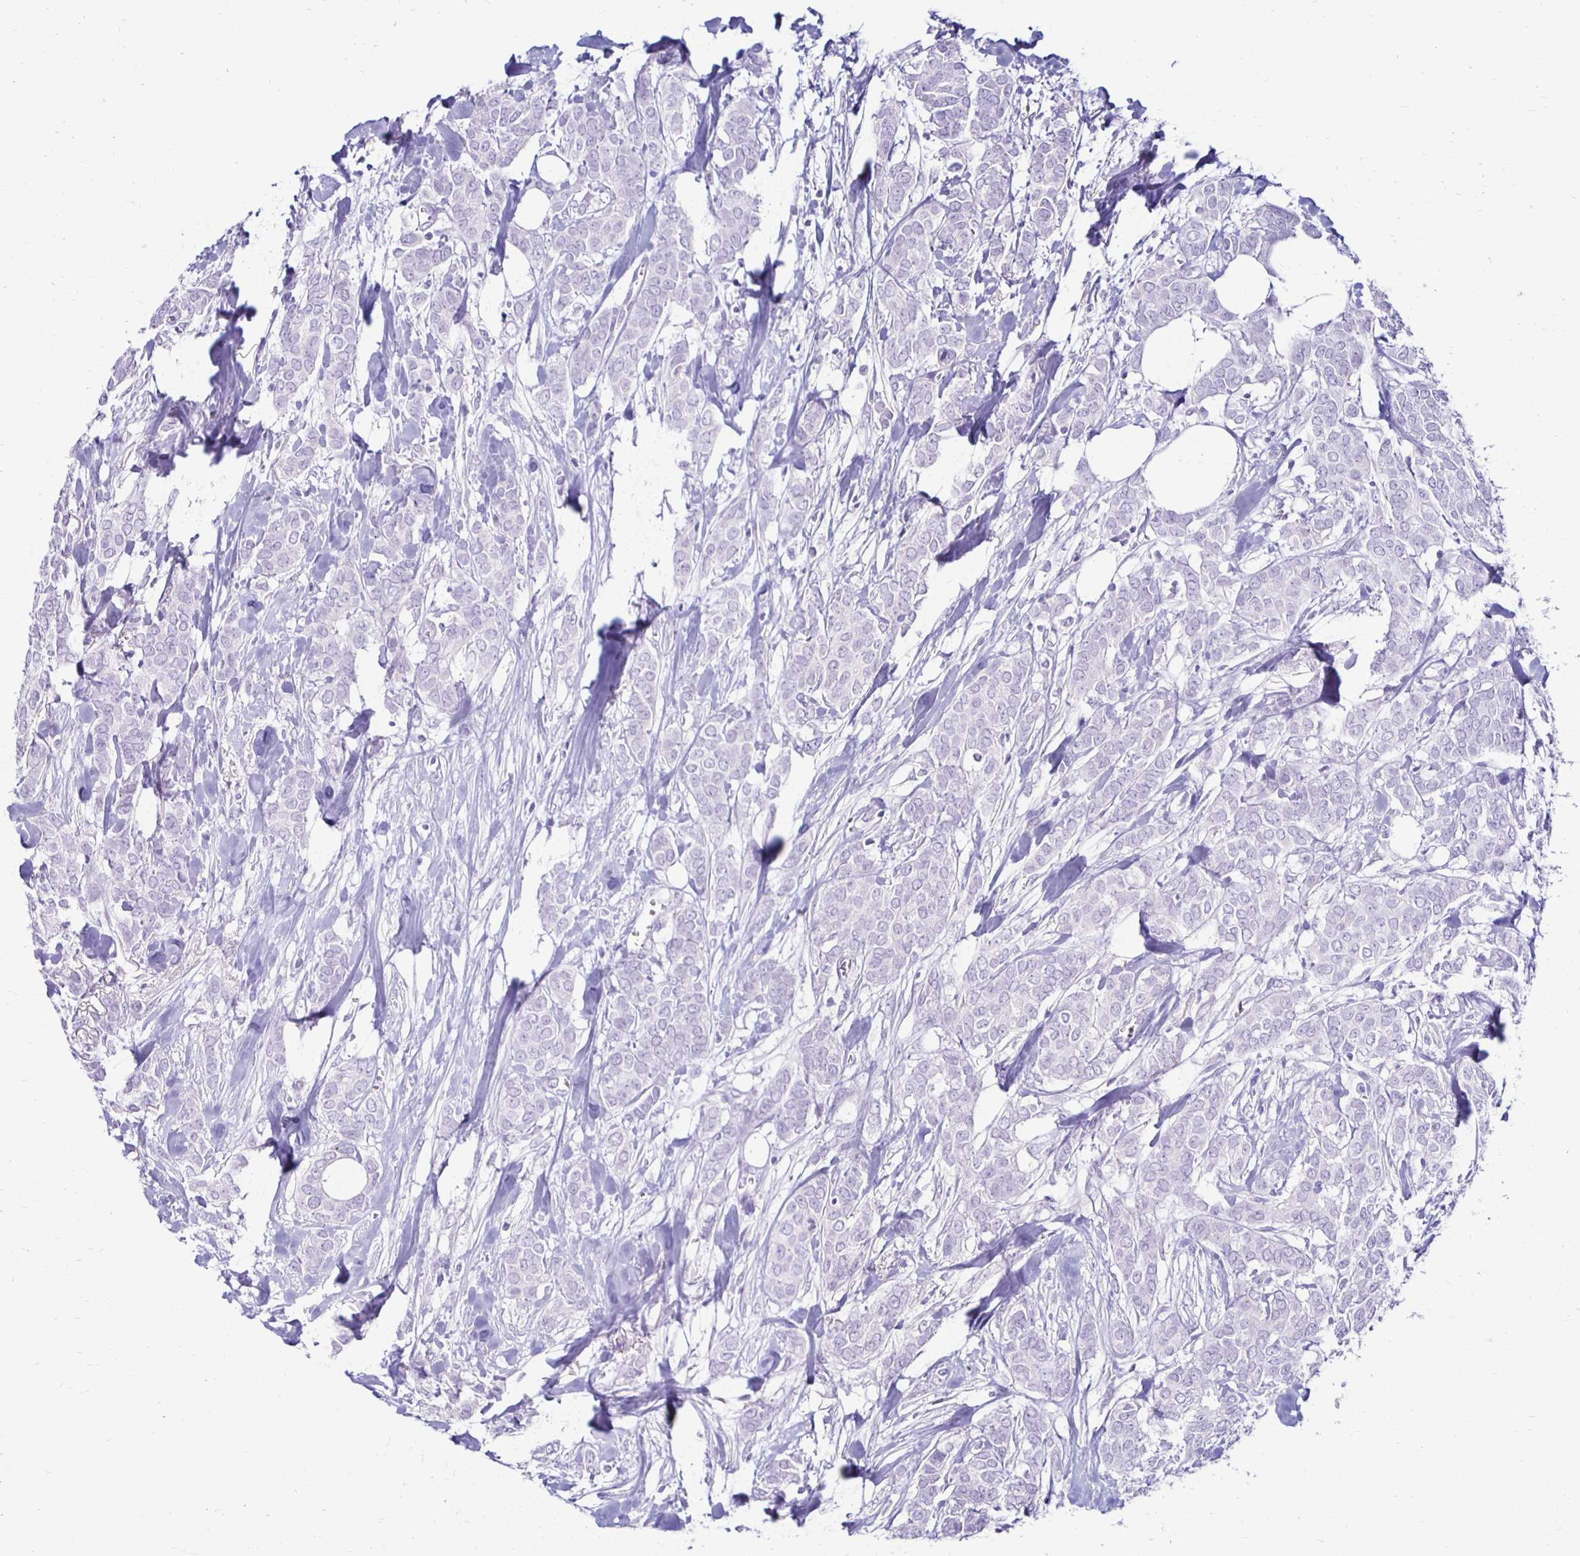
{"staining": {"intensity": "negative", "quantity": "none", "location": "none"}, "tissue": "breast cancer", "cell_type": "Tumor cells", "image_type": "cancer", "snomed": [{"axis": "morphology", "description": "Duct carcinoma"}, {"axis": "topography", "description": "Breast"}], "caption": "A histopathology image of intraductal carcinoma (breast) stained for a protein demonstrates no brown staining in tumor cells.", "gene": "RYR1", "patient": {"sex": "female", "age": 84}}